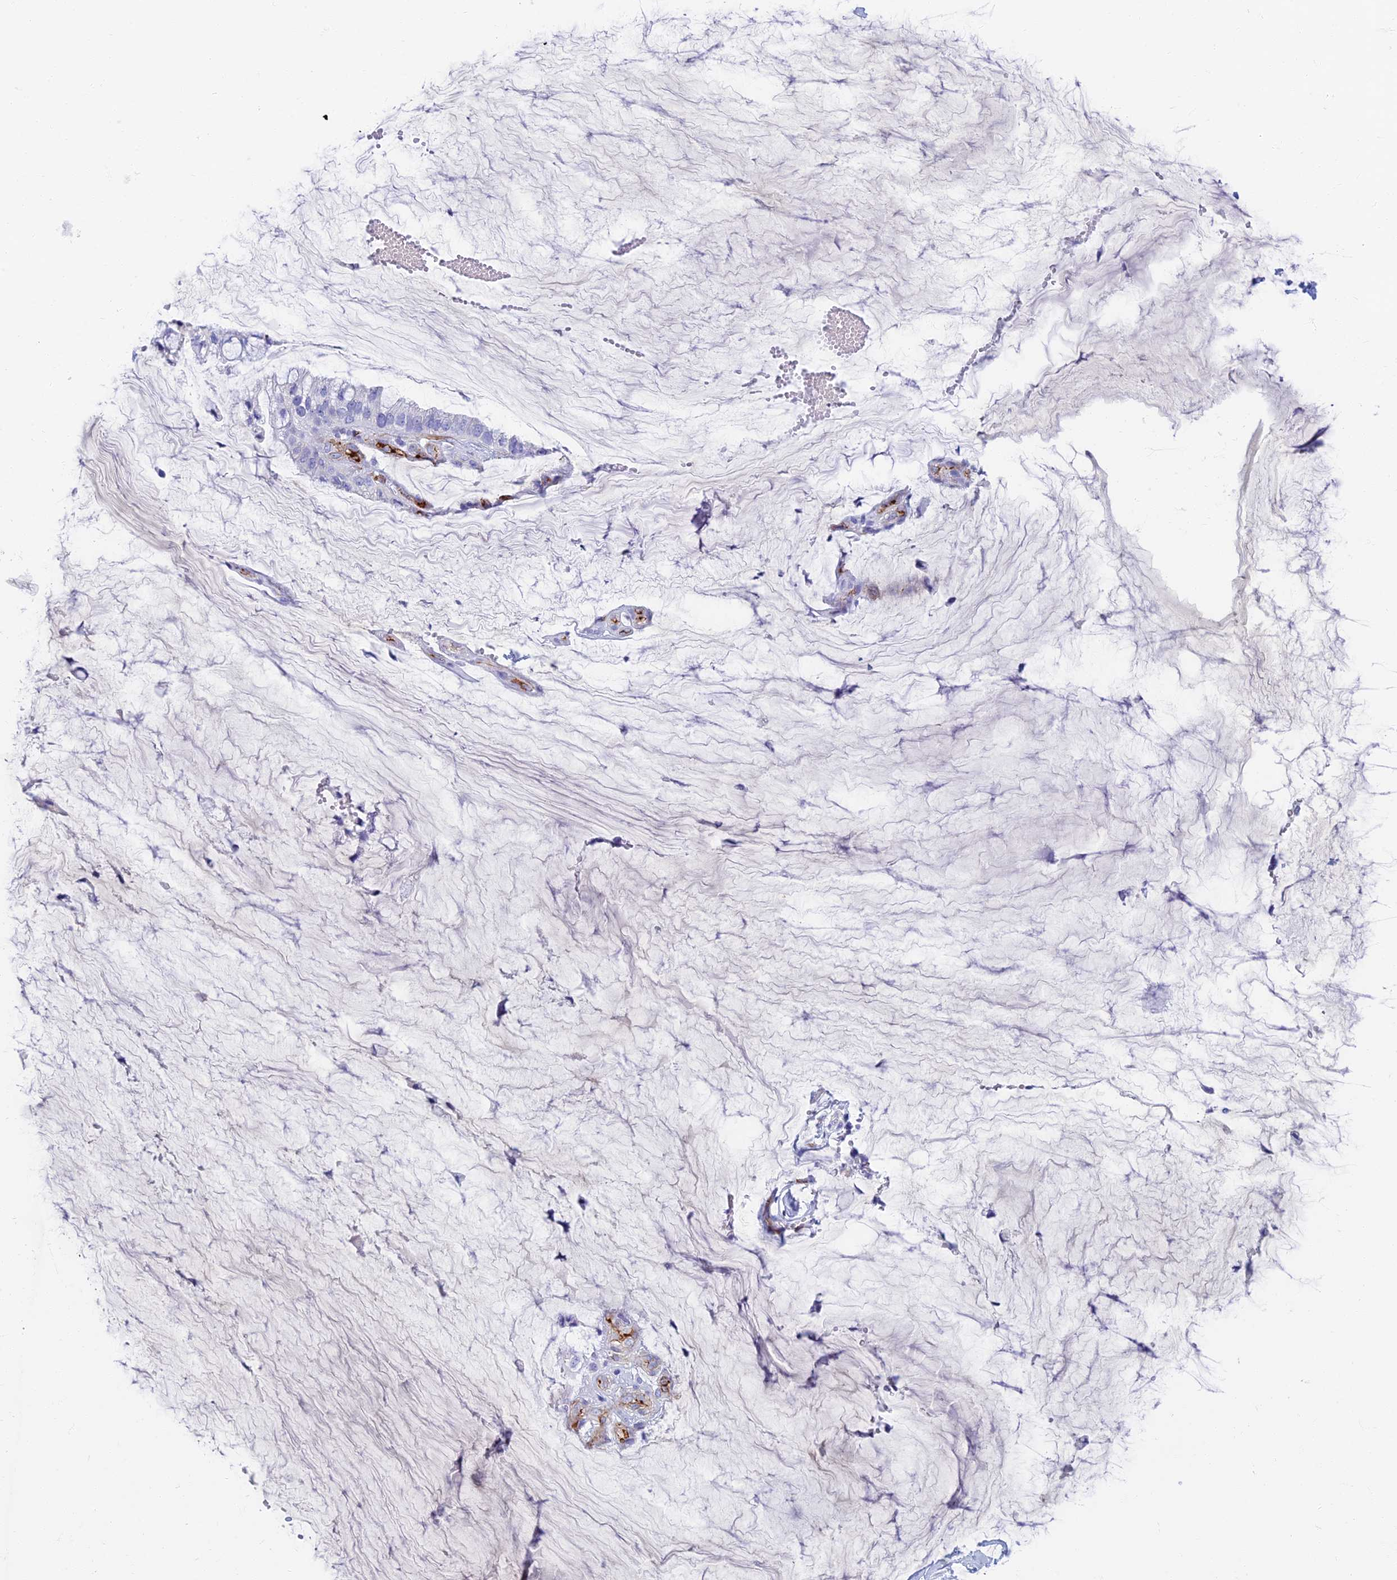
{"staining": {"intensity": "negative", "quantity": "none", "location": "none"}, "tissue": "ovarian cancer", "cell_type": "Tumor cells", "image_type": "cancer", "snomed": [{"axis": "morphology", "description": "Cystadenocarcinoma, mucinous, NOS"}, {"axis": "topography", "description": "Ovary"}], "caption": "This is an immunohistochemistry (IHC) micrograph of ovarian mucinous cystadenocarcinoma. There is no expression in tumor cells.", "gene": "ETFRF1", "patient": {"sex": "female", "age": 39}}